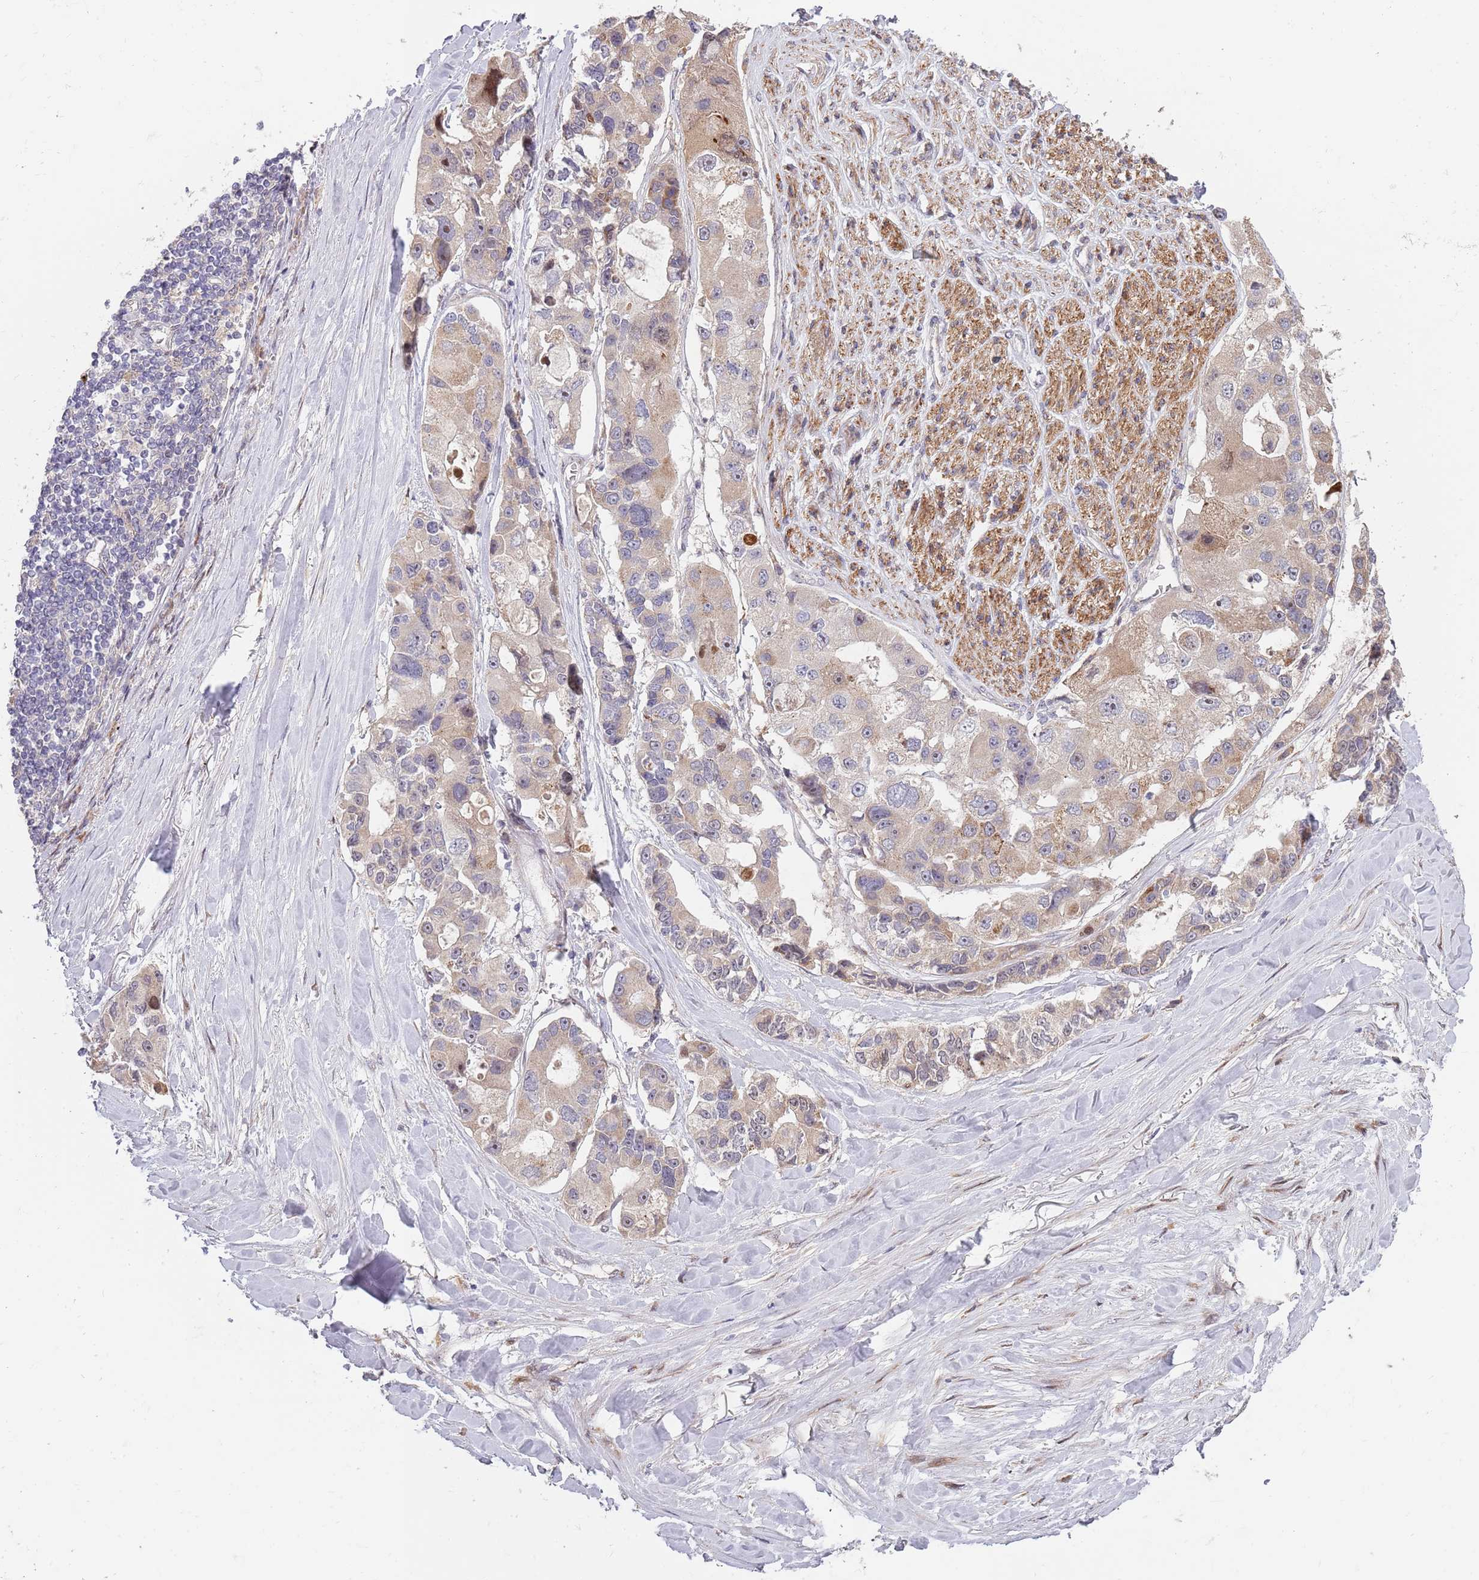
{"staining": {"intensity": "weak", "quantity": "25%-75%", "location": "cytoplasmic/membranous,nuclear"}, "tissue": "lung cancer", "cell_type": "Tumor cells", "image_type": "cancer", "snomed": [{"axis": "morphology", "description": "Adenocarcinoma, NOS"}, {"axis": "topography", "description": "Lung"}], "caption": "A brown stain highlights weak cytoplasmic/membranous and nuclear staining of a protein in lung cancer tumor cells.", "gene": "SYNDIG1L", "patient": {"sex": "female", "age": 54}}